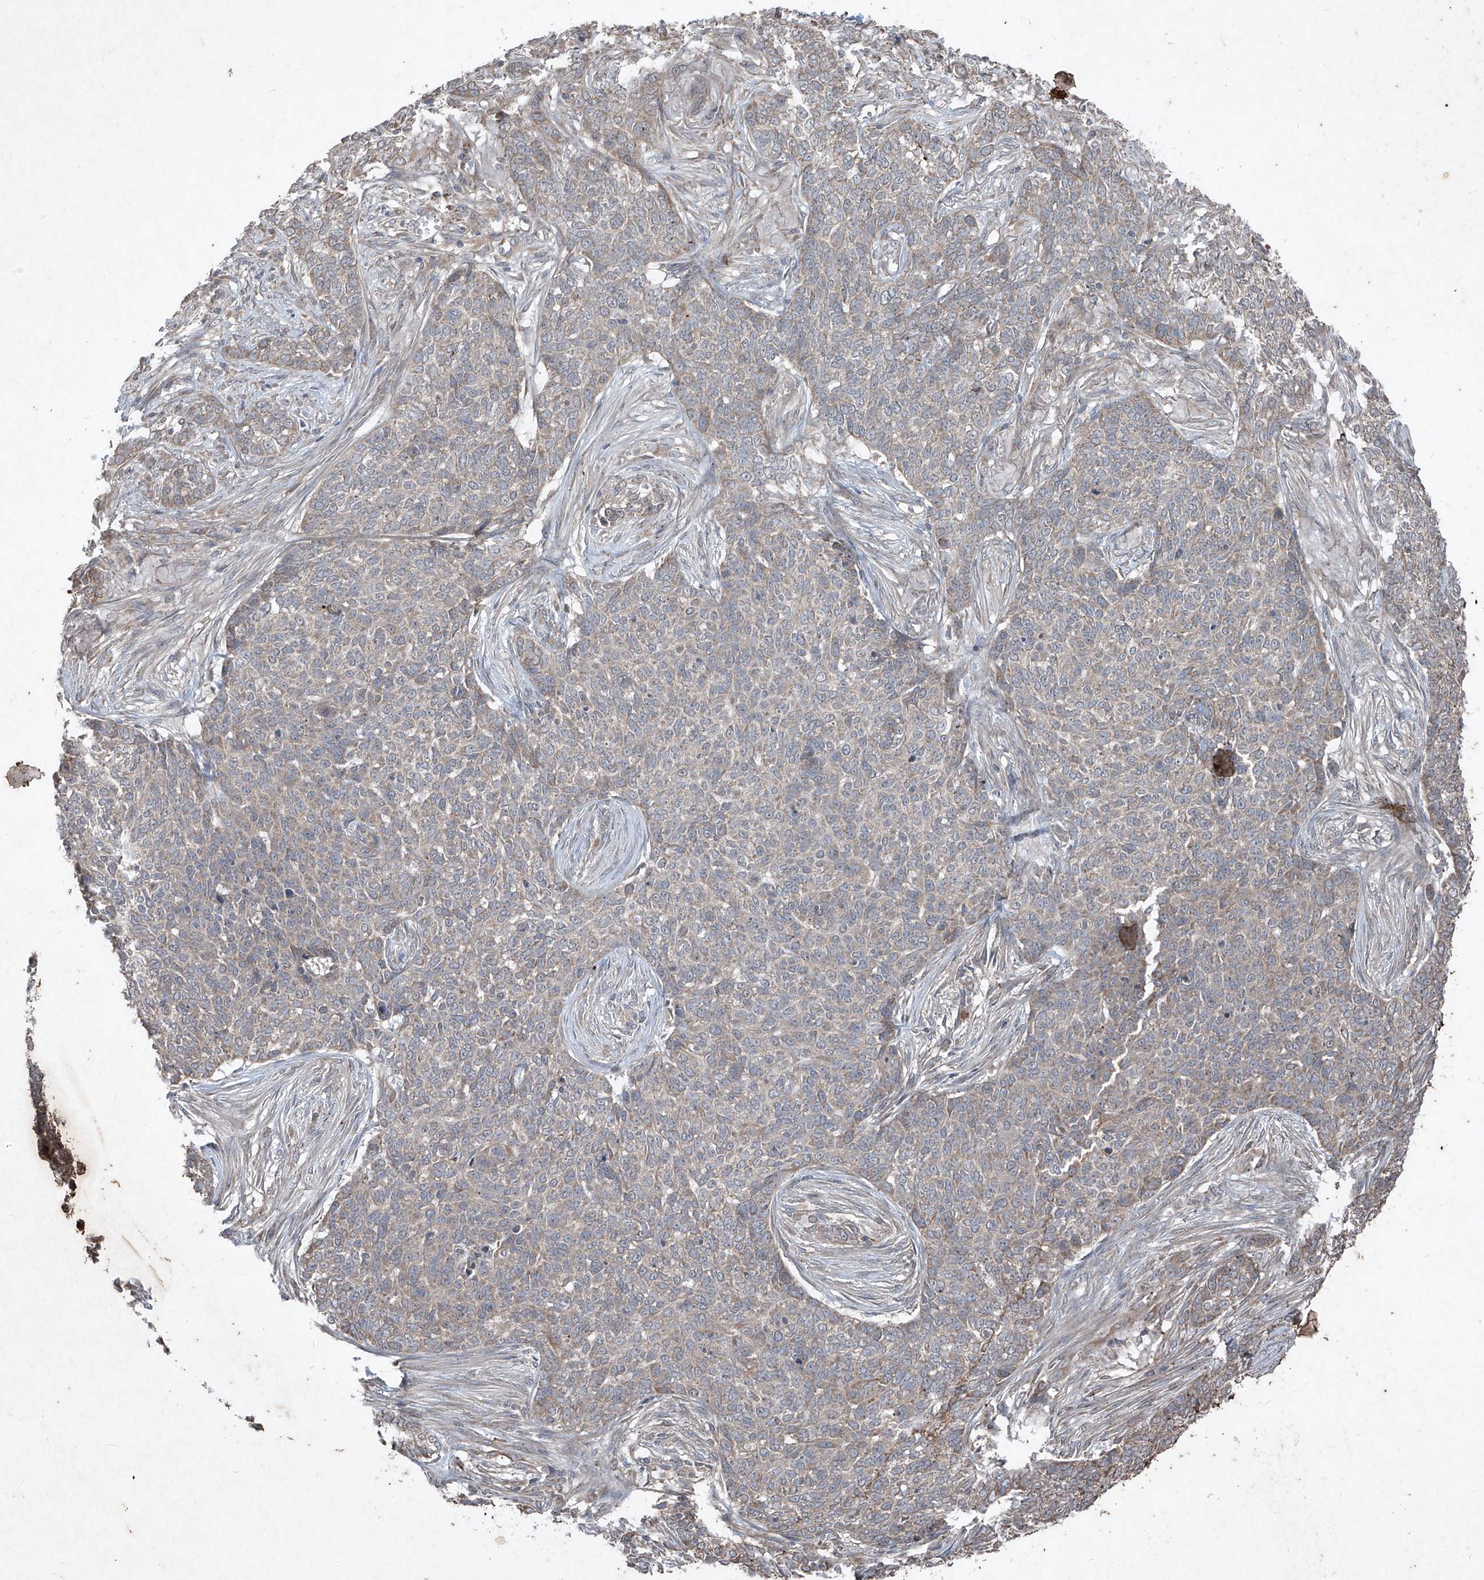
{"staining": {"intensity": "weak", "quantity": "25%-75%", "location": "cytoplasmic/membranous"}, "tissue": "skin cancer", "cell_type": "Tumor cells", "image_type": "cancer", "snomed": [{"axis": "morphology", "description": "Basal cell carcinoma"}, {"axis": "topography", "description": "Skin"}], "caption": "Immunohistochemistry (IHC) of human skin basal cell carcinoma displays low levels of weak cytoplasmic/membranous positivity in about 25%-75% of tumor cells. (Stains: DAB (3,3'-diaminobenzidine) in brown, nuclei in blue, Microscopy: brightfield microscopy at high magnification).", "gene": "ABCD3", "patient": {"sex": "male", "age": 85}}